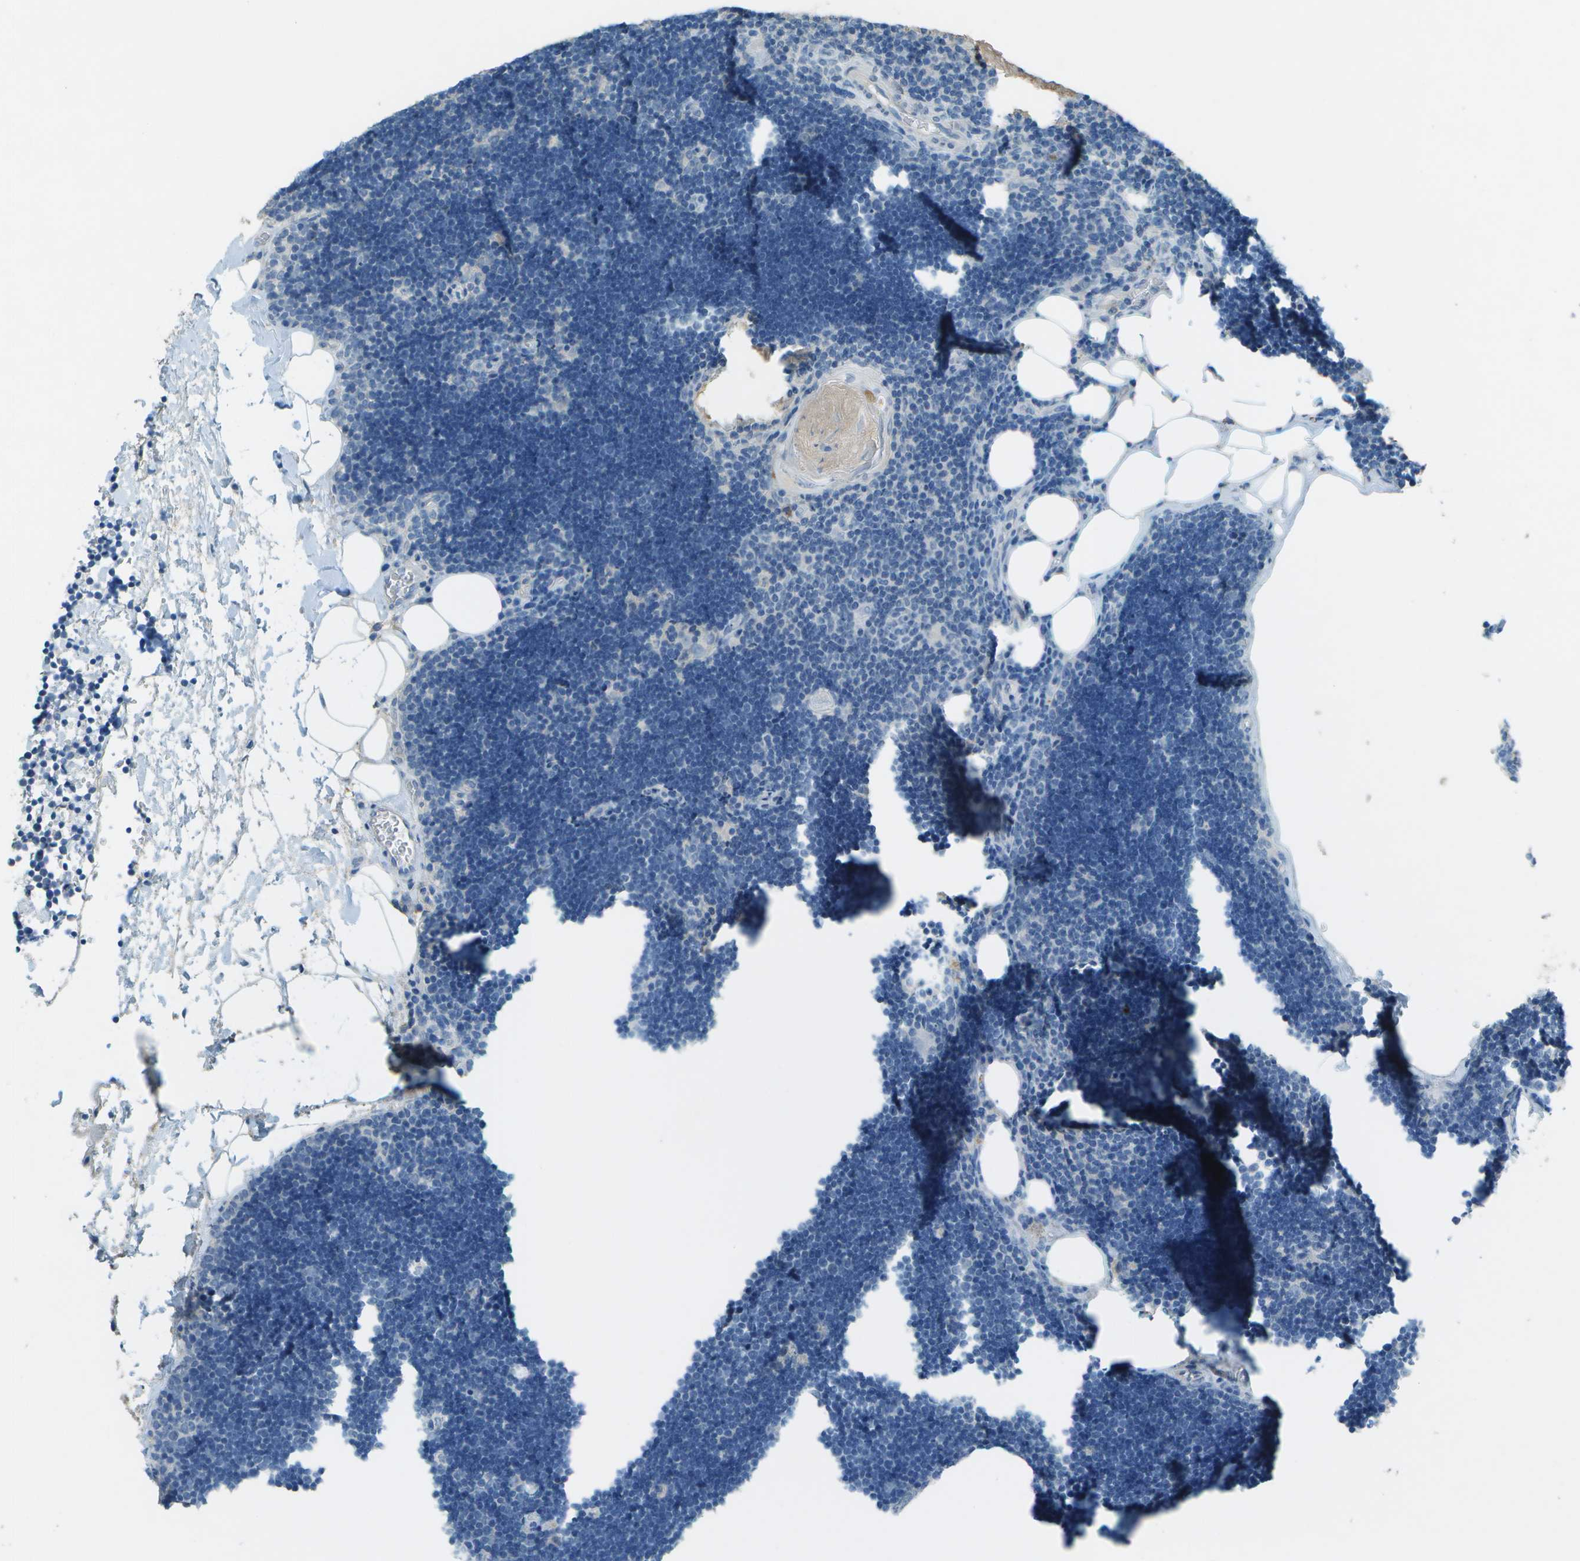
{"staining": {"intensity": "negative", "quantity": "none", "location": "none"}, "tissue": "lymph node", "cell_type": "Germinal center cells", "image_type": "normal", "snomed": [{"axis": "morphology", "description": "Normal tissue, NOS"}, {"axis": "topography", "description": "Lymph node"}], "caption": "Micrograph shows no significant protein staining in germinal center cells of unremarkable lymph node.", "gene": "LGI2", "patient": {"sex": "male", "age": 33}}